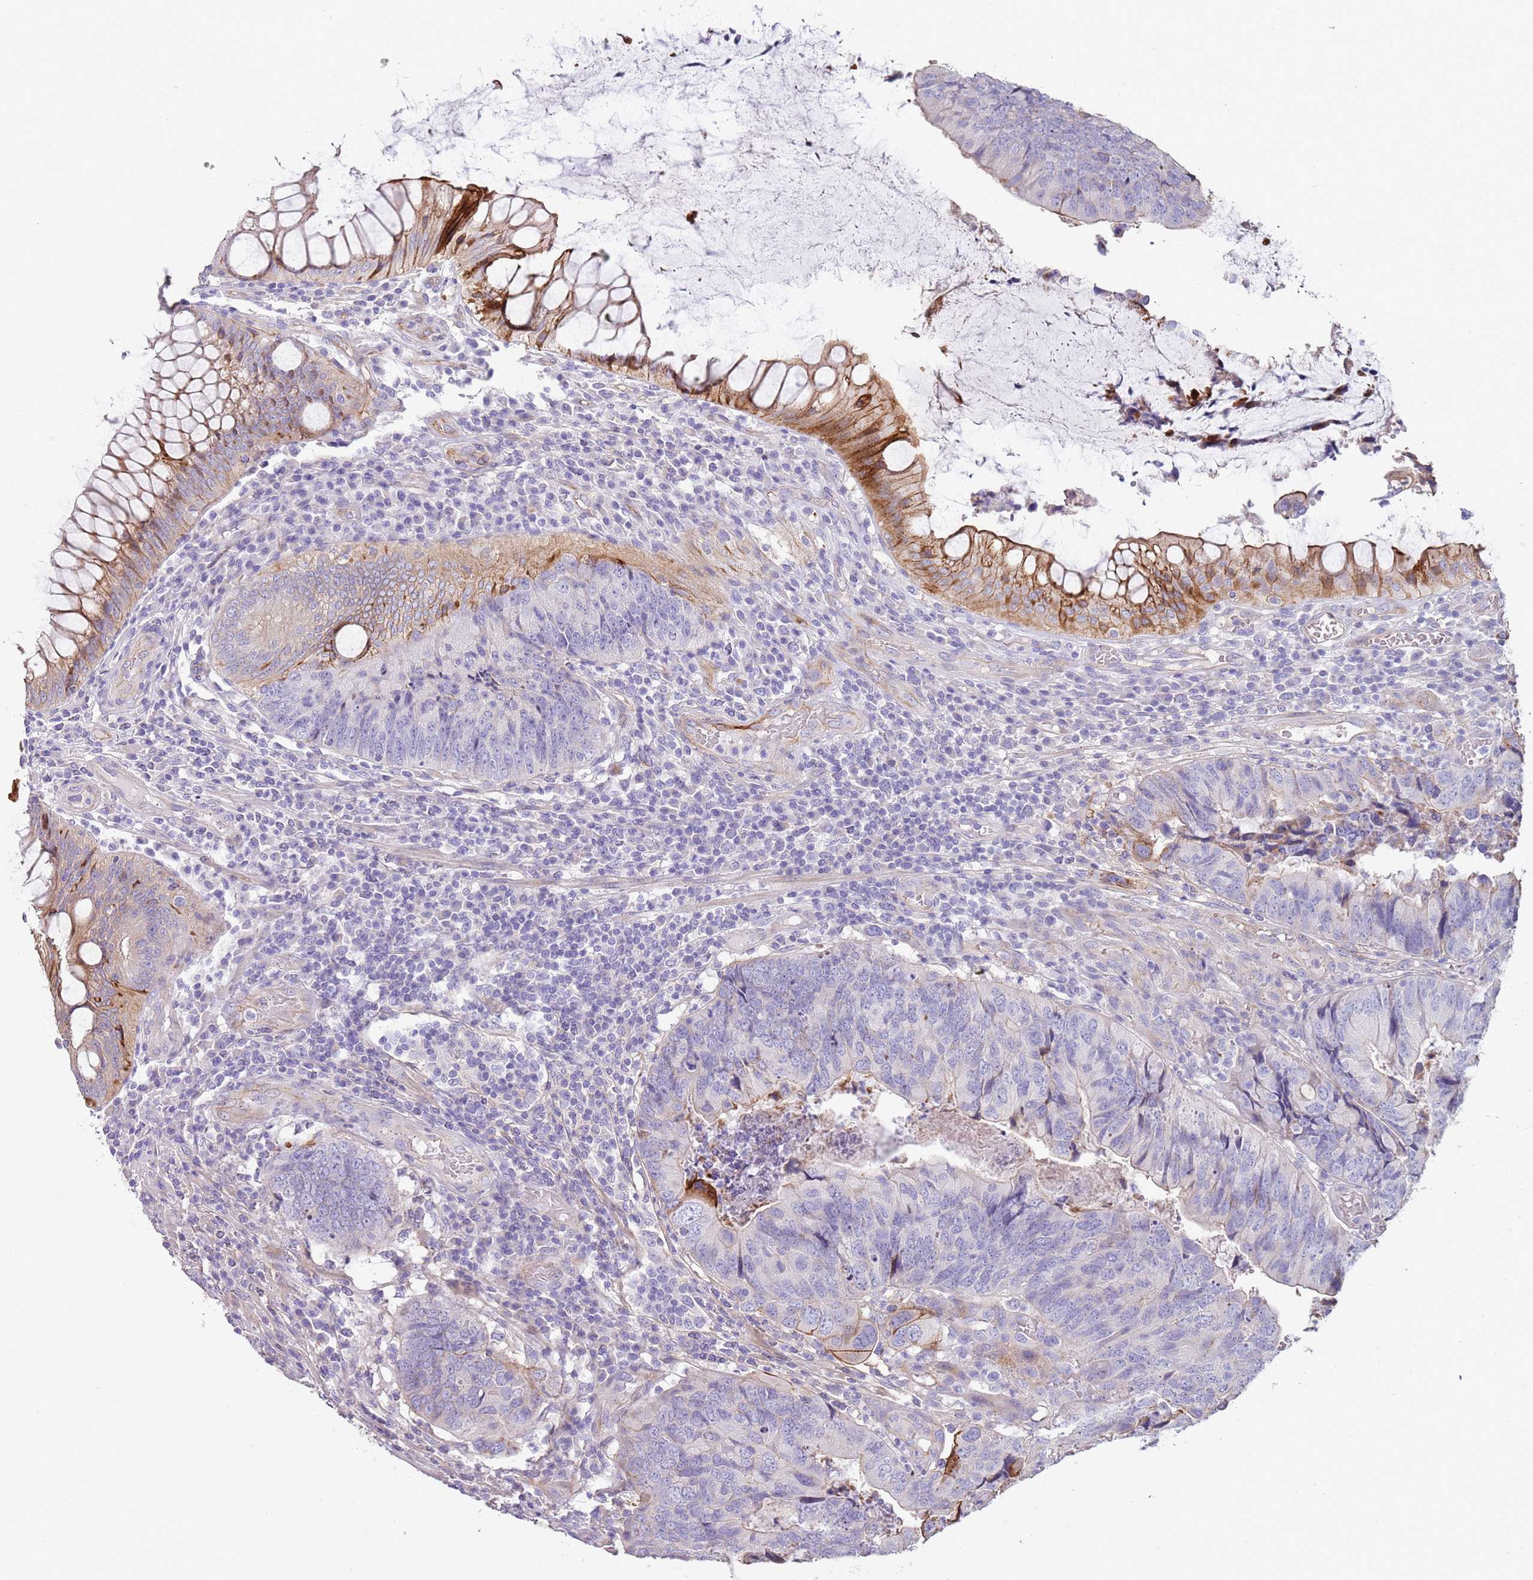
{"staining": {"intensity": "strong", "quantity": "<25%", "location": "cytoplasmic/membranous"}, "tissue": "colorectal cancer", "cell_type": "Tumor cells", "image_type": "cancer", "snomed": [{"axis": "morphology", "description": "Adenocarcinoma, NOS"}, {"axis": "topography", "description": "Colon"}], "caption": "An immunohistochemistry (IHC) micrograph of neoplastic tissue is shown. Protein staining in brown labels strong cytoplasmic/membranous positivity in colorectal adenocarcinoma within tumor cells. The staining is performed using DAB brown chromogen to label protein expression. The nuclei are counter-stained blue using hematoxylin.", "gene": "NBPF3", "patient": {"sex": "female", "age": 67}}